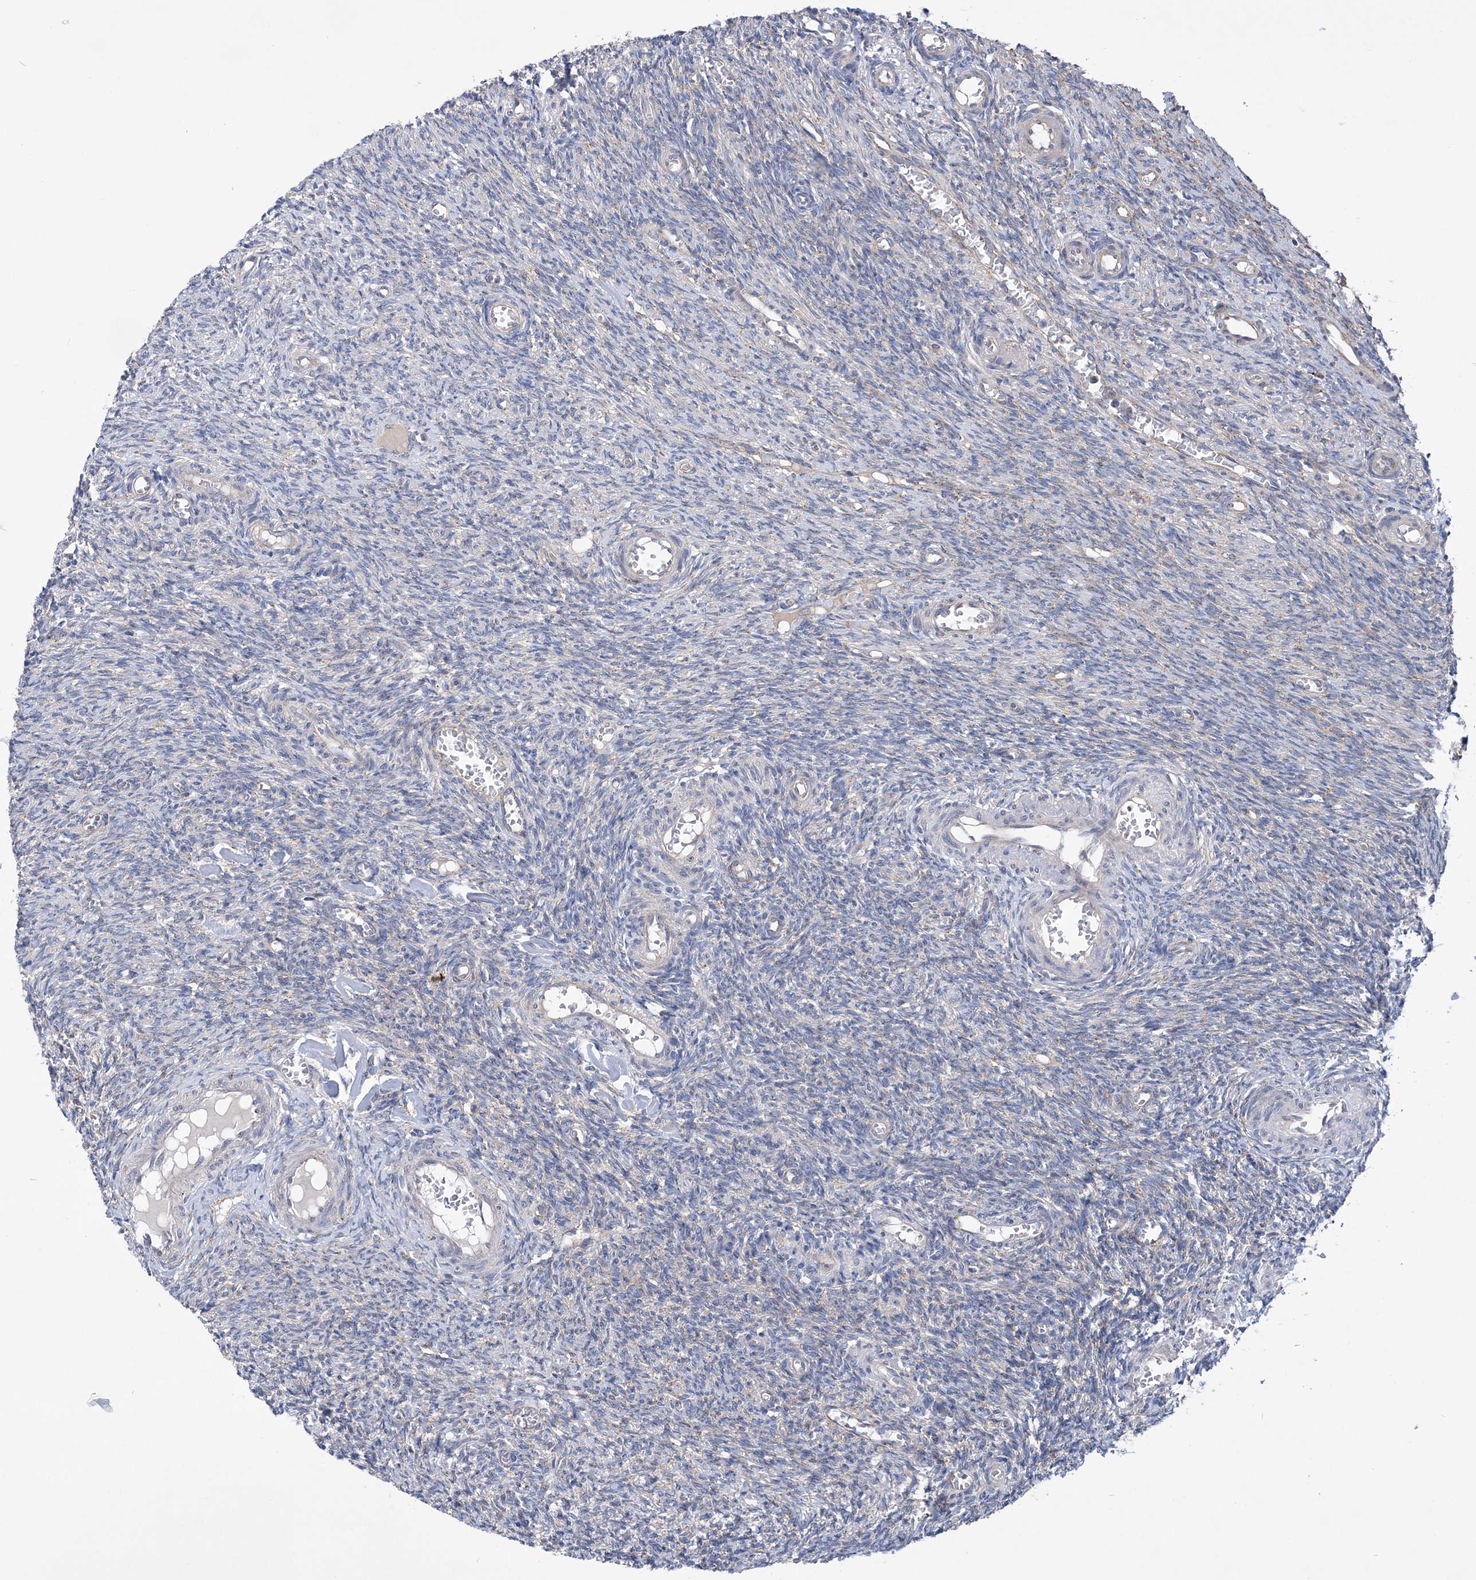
{"staining": {"intensity": "negative", "quantity": "none", "location": "none"}, "tissue": "ovary", "cell_type": "Ovarian stroma cells", "image_type": "normal", "snomed": [{"axis": "morphology", "description": "Normal tissue, NOS"}, {"axis": "topography", "description": "Ovary"}], "caption": "Ovary was stained to show a protein in brown. There is no significant positivity in ovarian stroma cells. (Brightfield microscopy of DAB (3,3'-diaminobenzidine) IHC at high magnification).", "gene": "COPB2", "patient": {"sex": "female", "age": 27}}